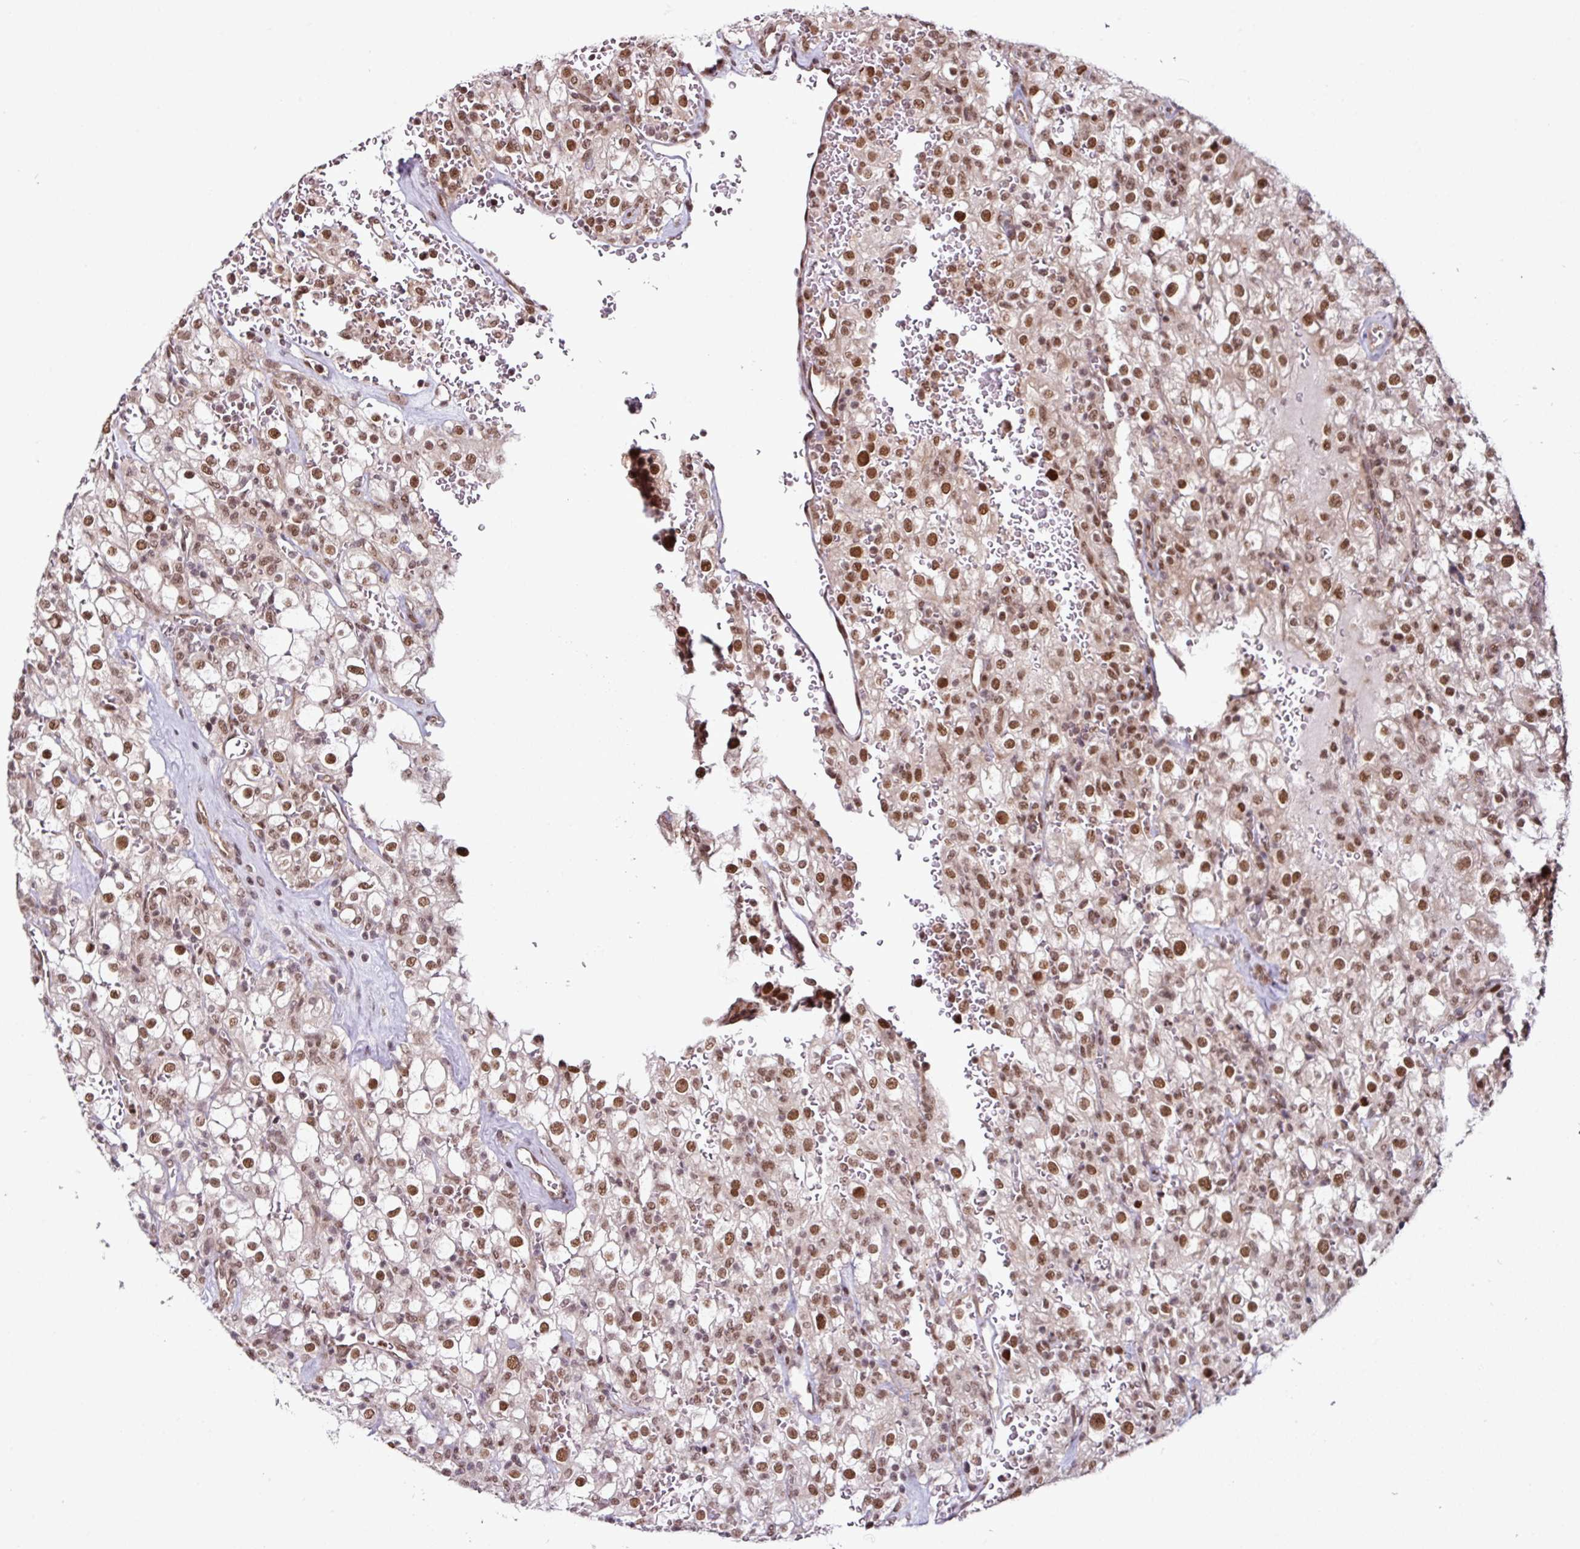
{"staining": {"intensity": "moderate", "quantity": "25%-75%", "location": "nuclear"}, "tissue": "renal cancer", "cell_type": "Tumor cells", "image_type": "cancer", "snomed": [{"axis": "morphology", "description": "Adenocarcinoma, NOS"}, {"axis": "topography", "description": "Kidney"}], "caption": "Human renal cancer (adenocarcinoma) stained with a brown dye displays moderate nuclear positive expression in approximately 25%-75% of tumor cells.", "gene": "MORF4L2", "patient": {"sex": "female", "age": 74}}